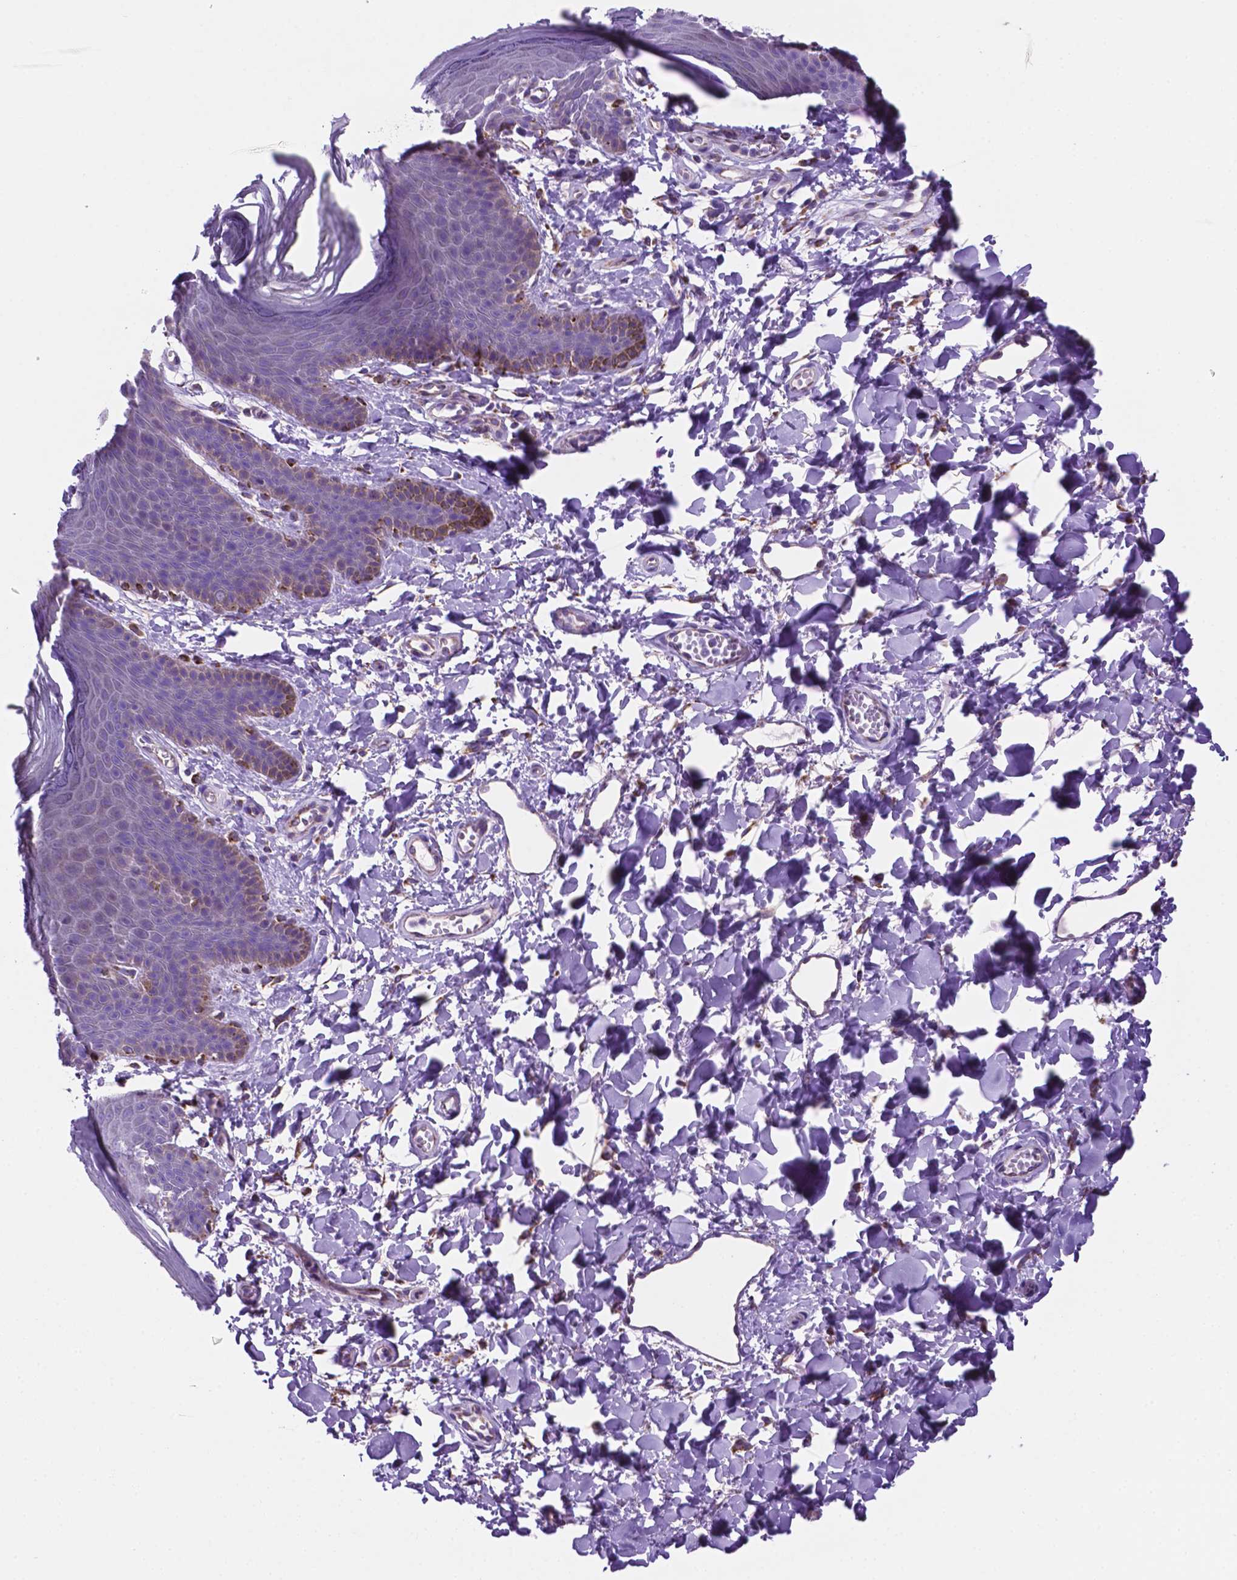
{"staining": {"intensity": "negative", "quantity": "none", "location": "none"}, "tissue": "skin", "cell_type": "Epidermal cells", "image_type": "normal", "snomed": [{"axis": "morphology", "description": "Normal tissue, NOS"}, {"axis": "topography", "description": "Anal"}], "caption": "Histopathology image shows no protein positivity in epidermal cells of unremarkable skin.", "gene": "TMEM121B", "patient": {"sex": "male", "age": 53}}